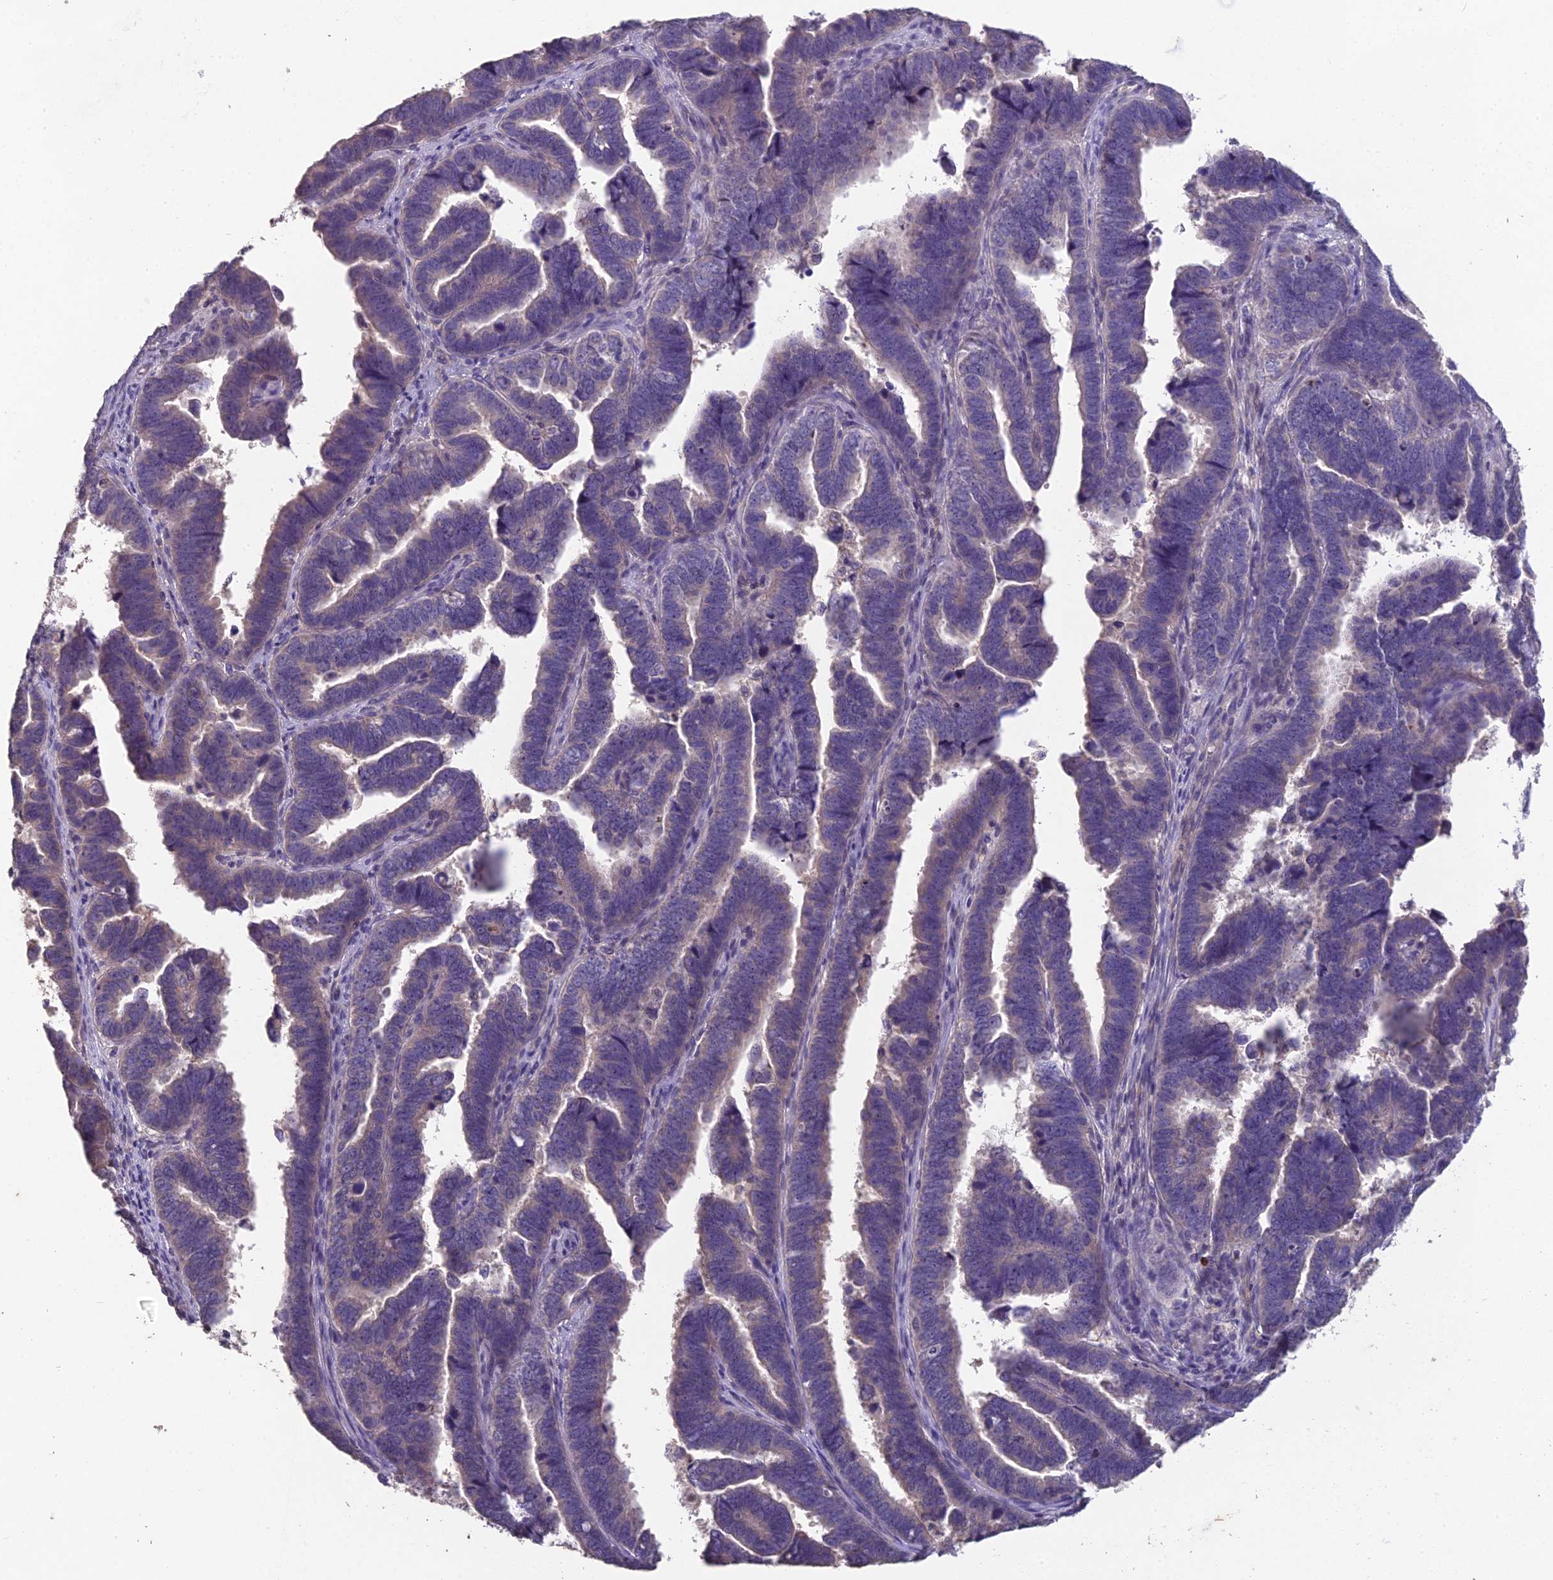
{"staining": {"intensity": "weak", "quantity": "<25%", "location": "cytoplasmic/membranous"}, "tissue": "endometrial cancer", "cell_type": "Tumor cells", "image_type": "cancer", "snomed": [{"axis": "morphology", "description": "Adenocarcinoma, NOS"}, {"axis": "topography", "description": "Endometrium"}], "caption": "Micrograph shows no significant protein staining in tumor cells of endometrial cancer (adenocarcinoma).", "gene": "CEACAM16", "patient": {"sex": "female", "age": 75}}